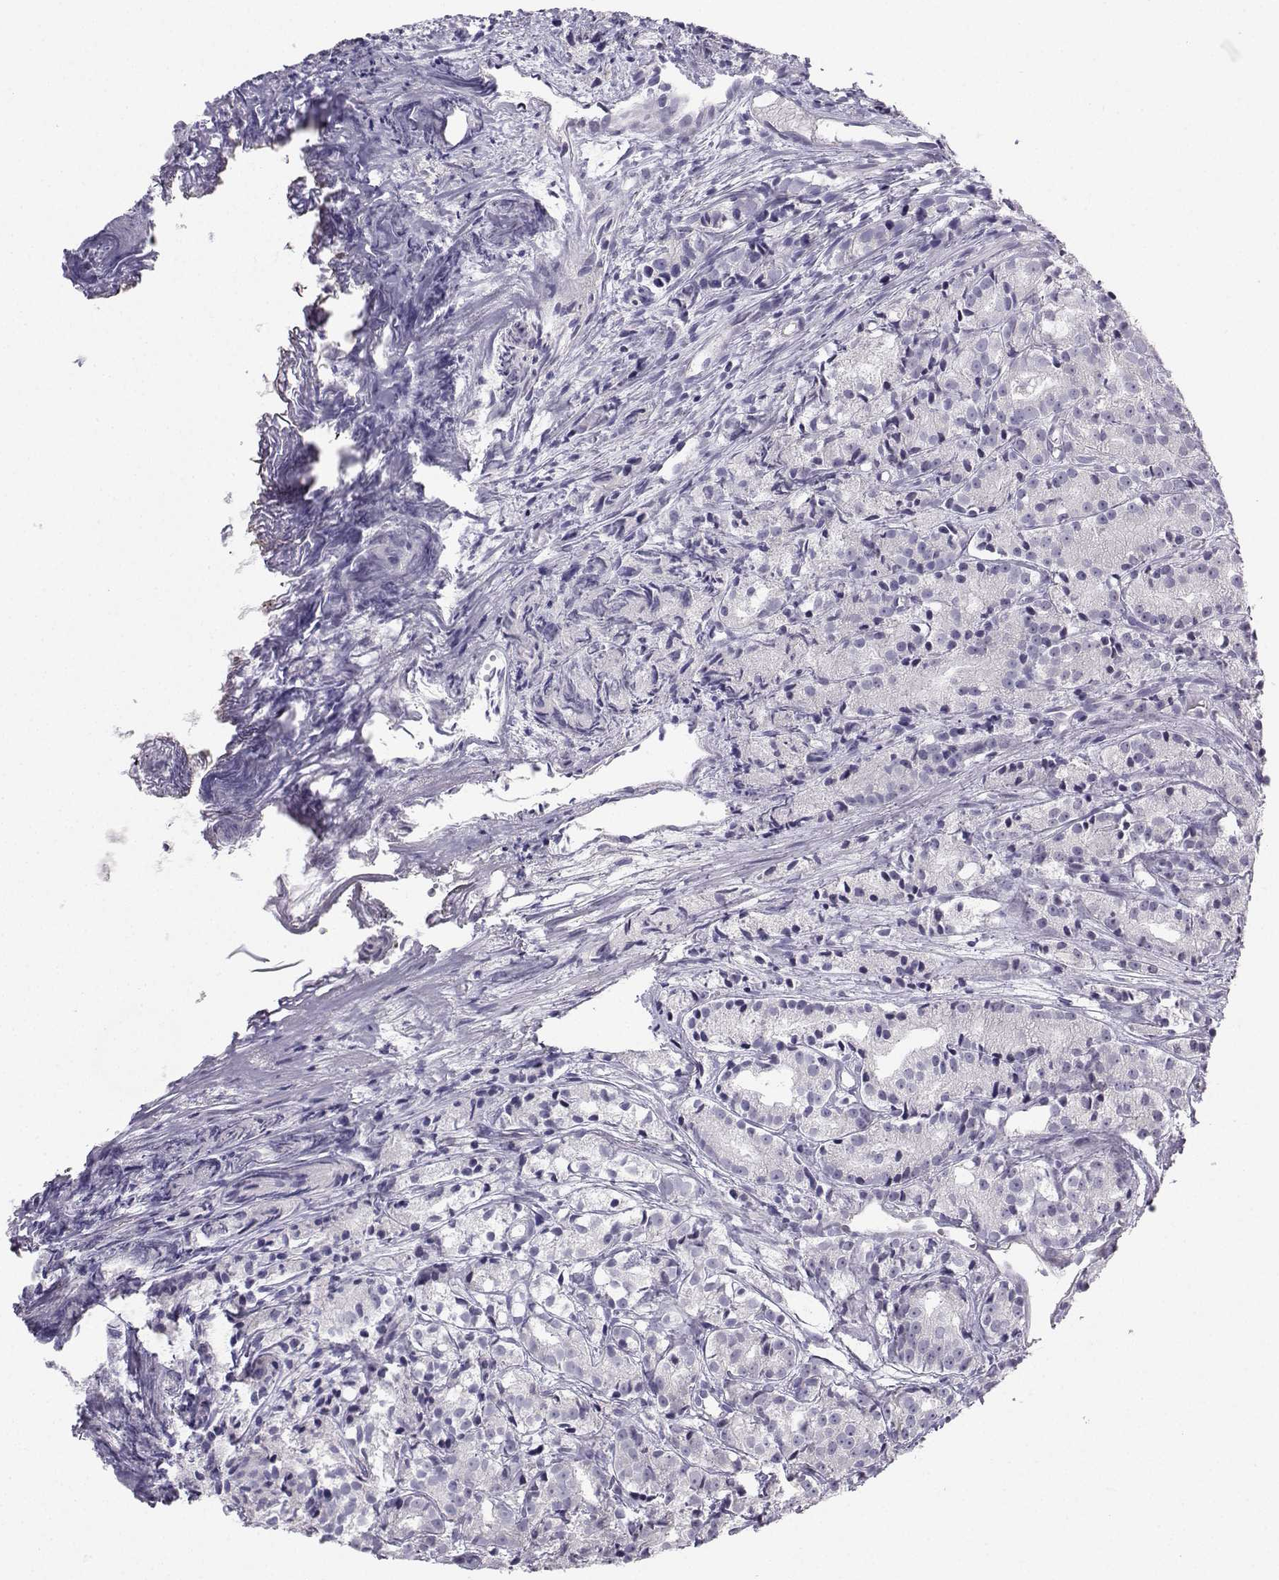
{"staining": {"intensity": "negative", "quantity": "none", "location": "none"}, "tissue": "prostate cancer", "cell_type": "Tumor cells", "image_type": "cancer", "snomed": [{"axis": "morphology", "description": "Adenocarcinoma, Medium grade"}, {"axis": "topography", "description": "Prostate"}], "caption": "This is an immunohistochemistry (IHC) photomicrograph of prostate medium-grade adenocarcinoma. There is no expression in tumor cells.", "gene": "CALY", "patient": {"sex": "male", "age": 74}}